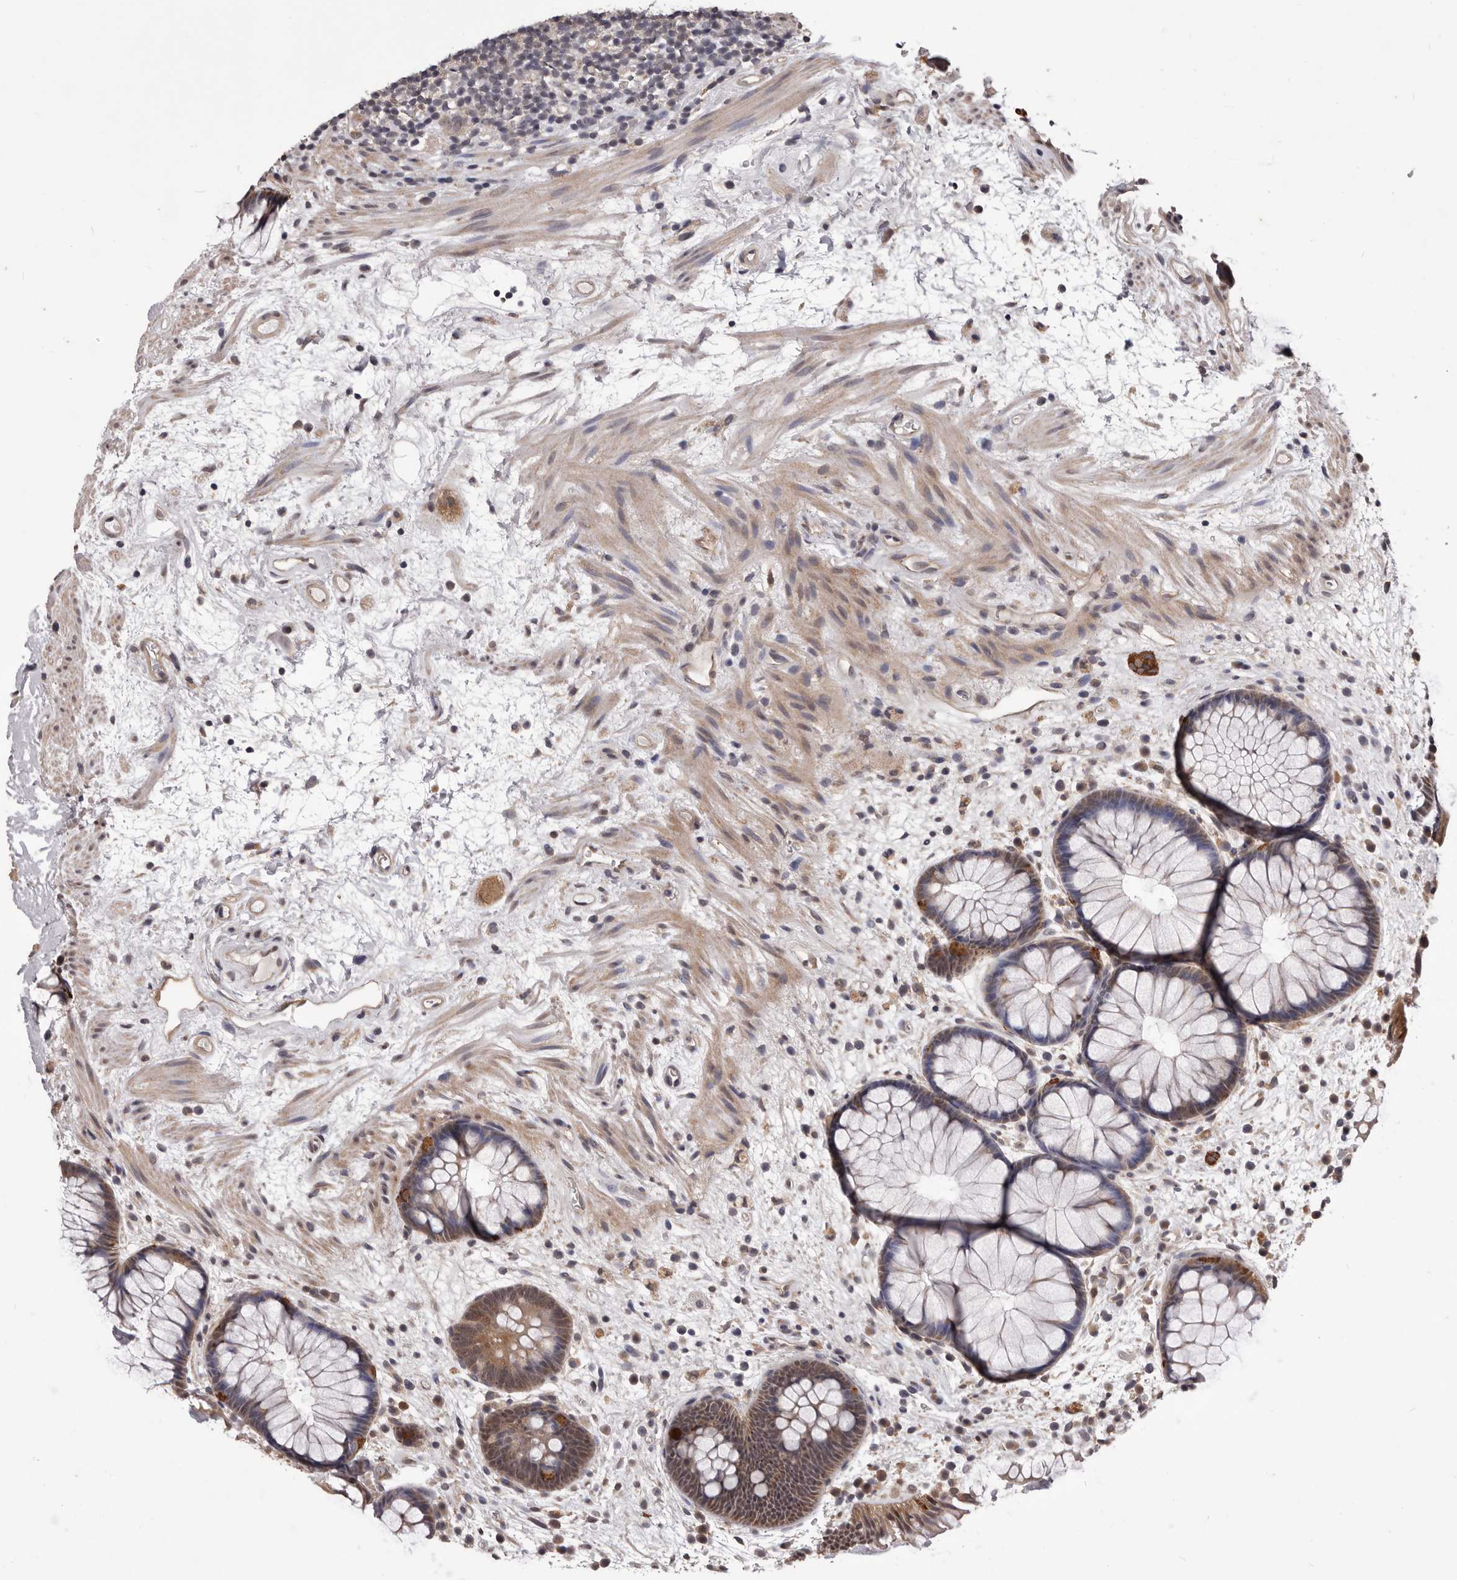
{"staining": {"intensity": "moderate", "quantity": ">75%", "location": "cytoplasmic/membranous"}, "tissue": "rectum", "cell_type": "Glandular cells", "image_type": "normal", "snomed": [{"axis": "morphology", "description": "Normal tissue, NOS"}, {"axis": "topography", "description": "Rectum"}], "caption": "An image showing moderate cytoplasmic/membranous expression in about >75% of glandular cells in unremarkable rectum, as visualized by brown immunohistochemical staining.", "gene": "CELF3", "patient": {"sex": "male", "age": 51}}